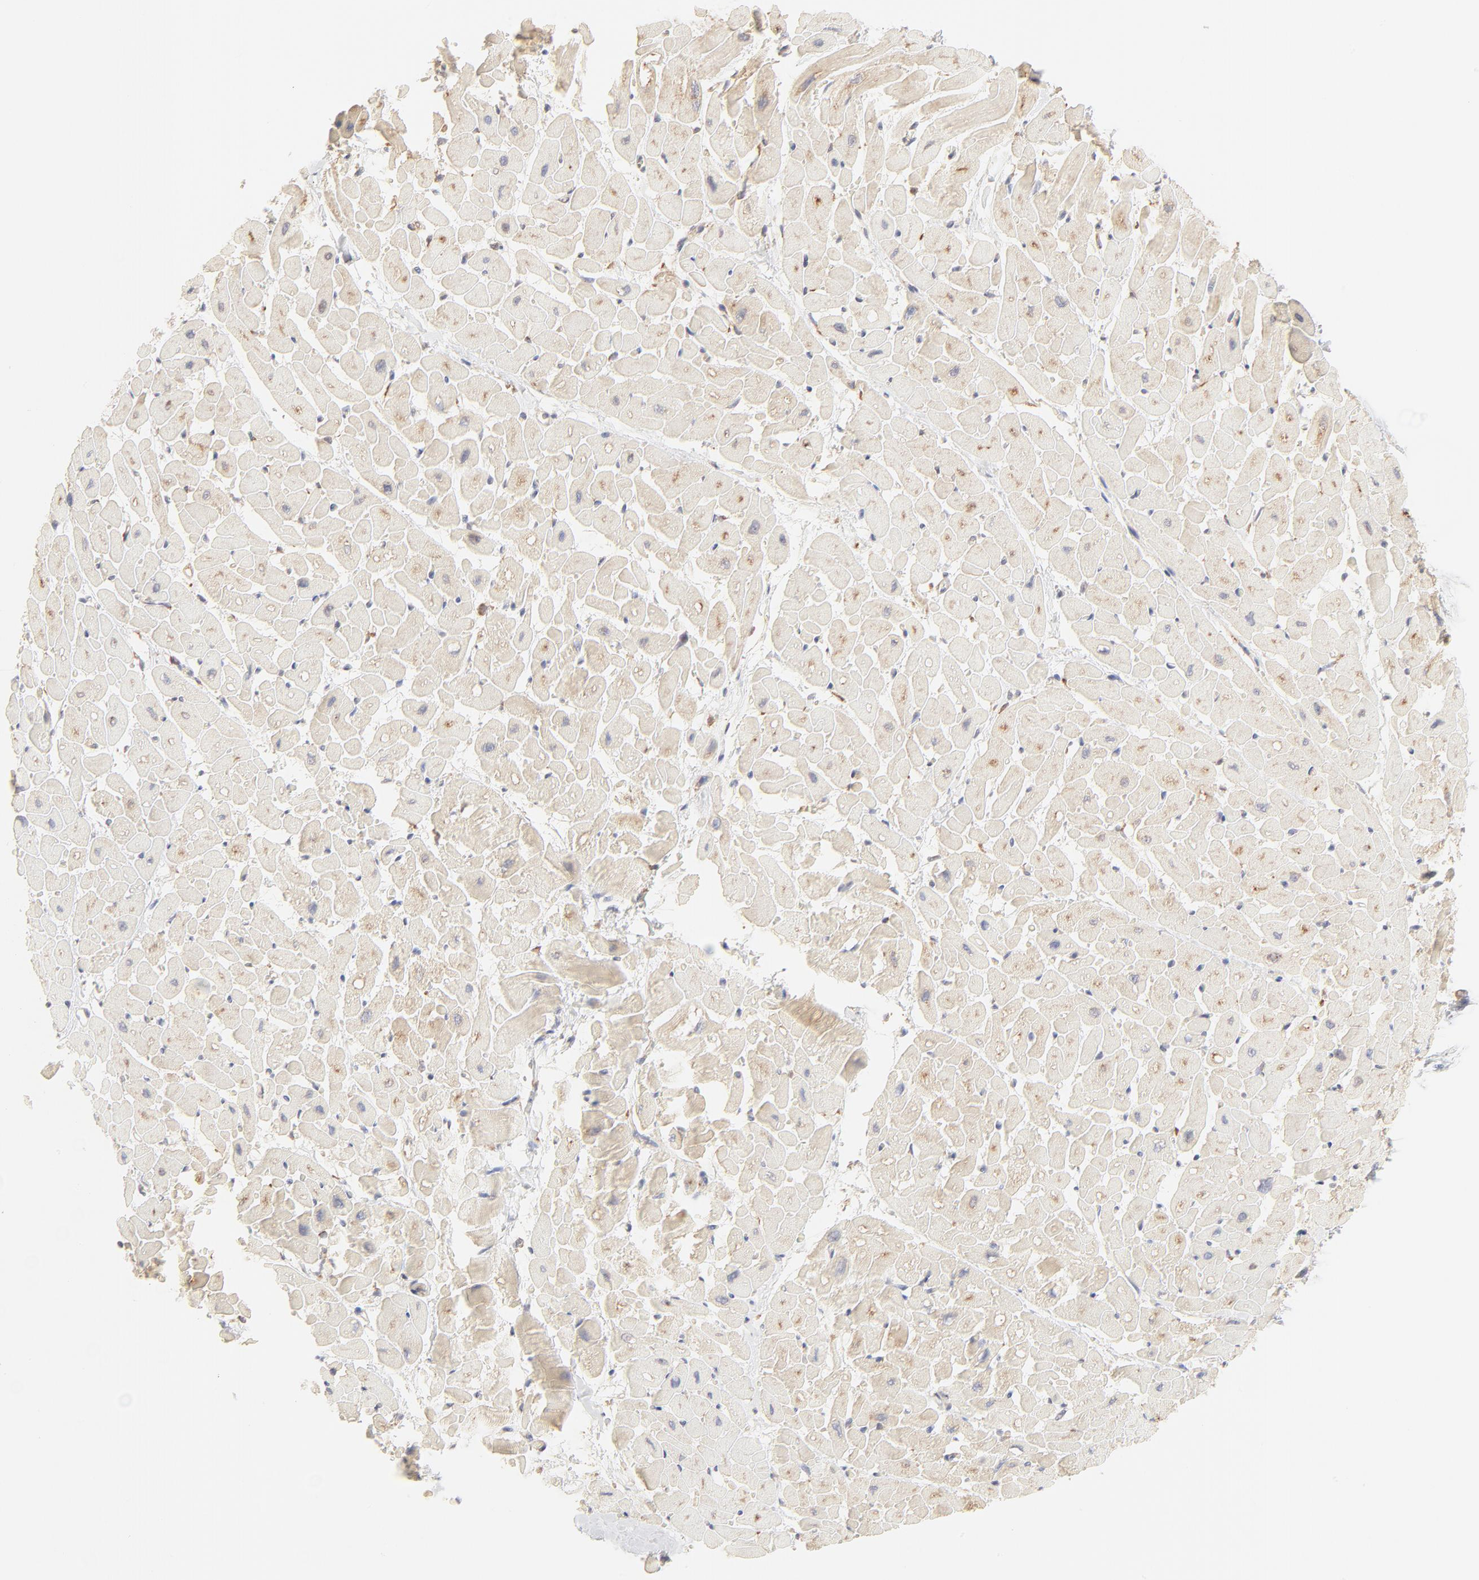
{"staining": {"intensity": "weak", "quantity": "25%-75%", "location": "cytoplasmic/membranous"}, "tissue": "heart muscle", "cell_type": "Cardiomyocytes", "image_type": "normal", "snomed": [{"axis": "morphology", "description": "Normal tissue, NOS"}, {"axis": "topography", "description": "Heart"}], "caption": "Cardiomyocytes demonstrate low levels of weak cytoplasmic/membranous expression in approximately 25%-75% of cells in benign human heart muscle.", "gene": "RPS20", "patient": {"sex": "male", "age": 45}}